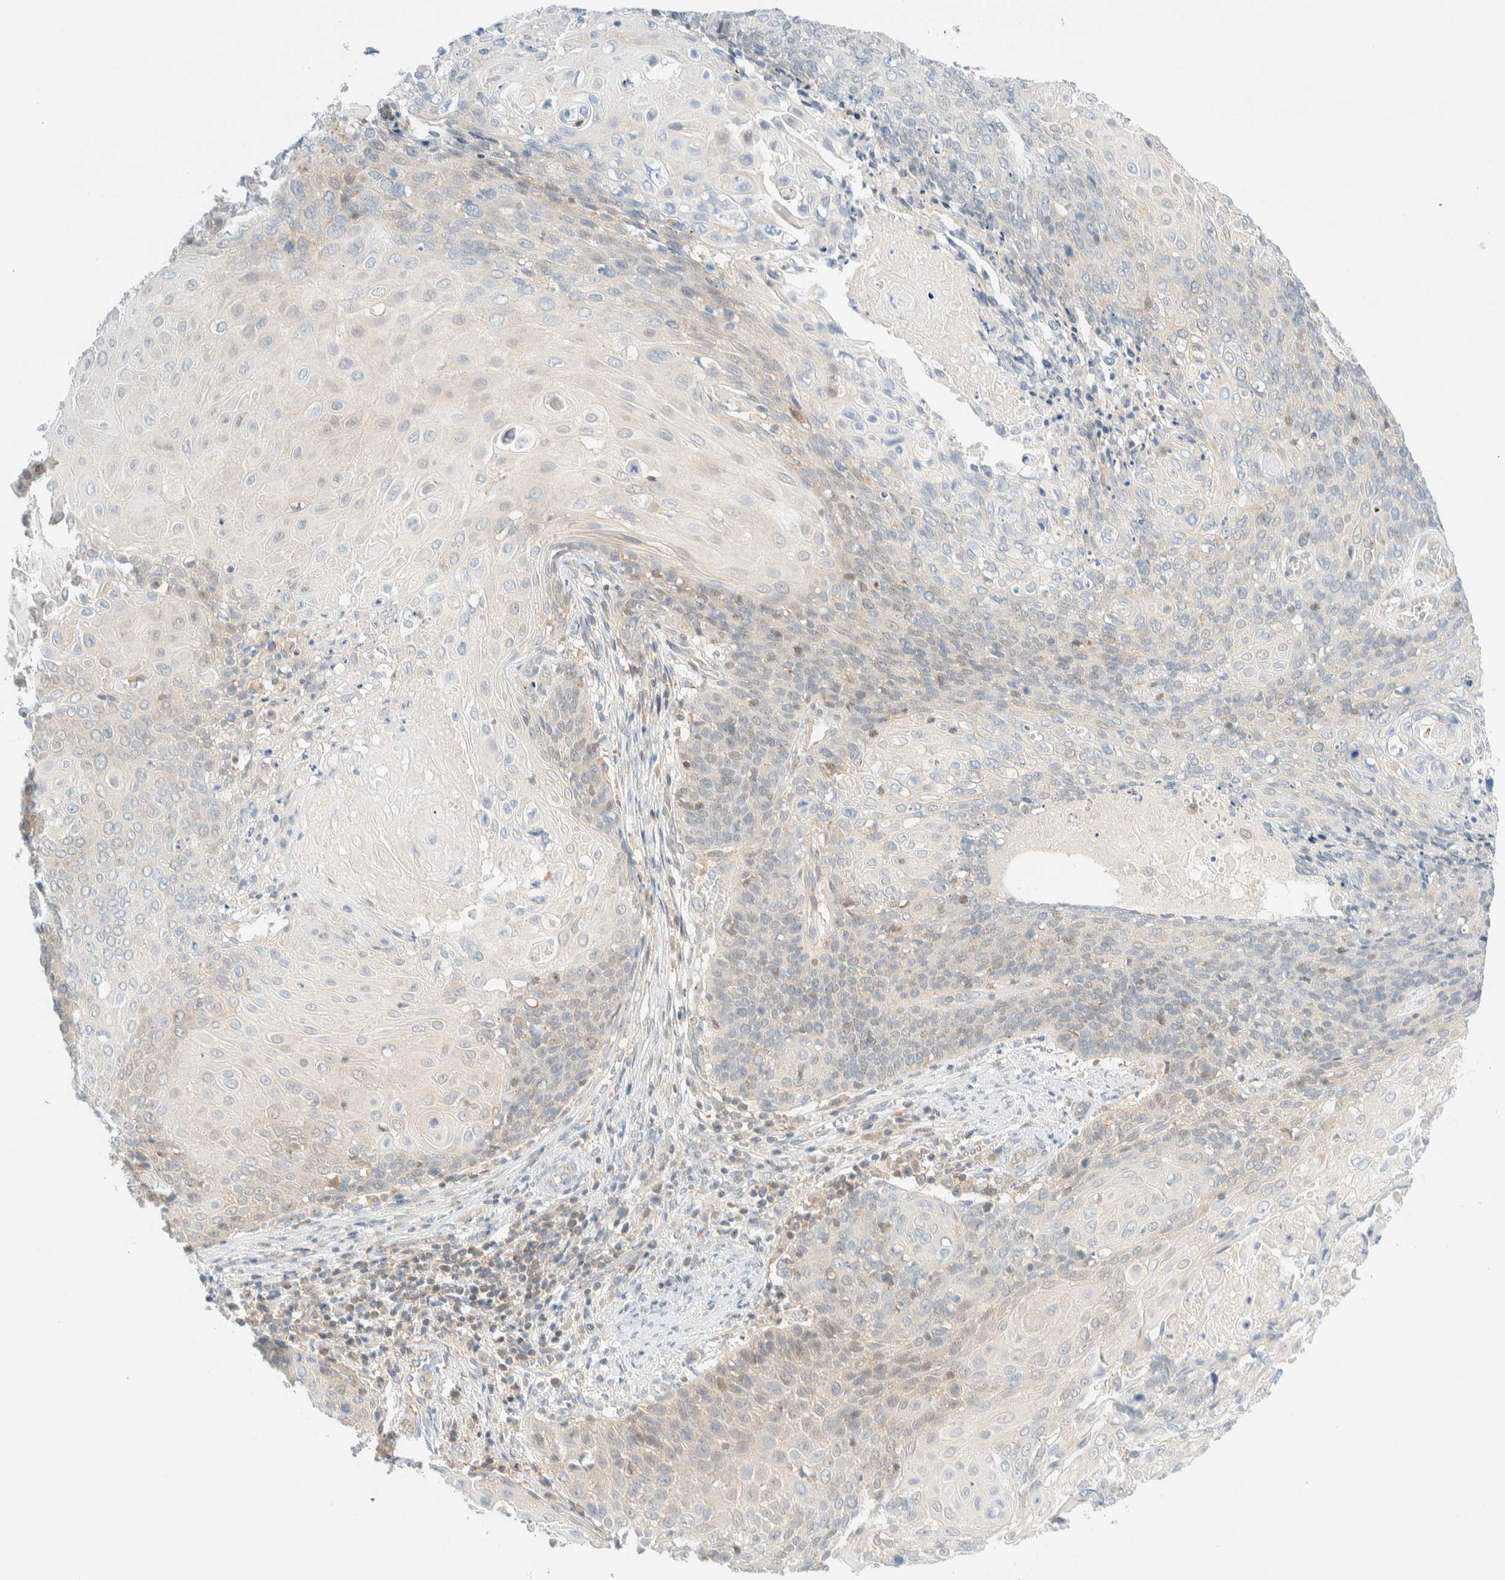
{"staining": {"intensity": "weak", "quantity": "<25%", "location": "cytoplasmic/membranous,nuclear"}, "tissue": "cervical cancer", "cell_type": "Tumor cells", "image_type": "cancer", "snomed": [{"axis": "morphology", "description": "Squamous cell carcinoma, NOS"}, {"axis": "topography", "description": "Cervix"}], "caption": "Immunohistochemistry (IHC) image of neoplastic tissue: human cervical cancer (squamous cell carcinoma) stained with DAB (3,3'-diaminobenzidine) demonstrates no significant protein expression in tumor cells.", "gene": "PCYT2", "patient": {"sex": "female", "age": 39}}